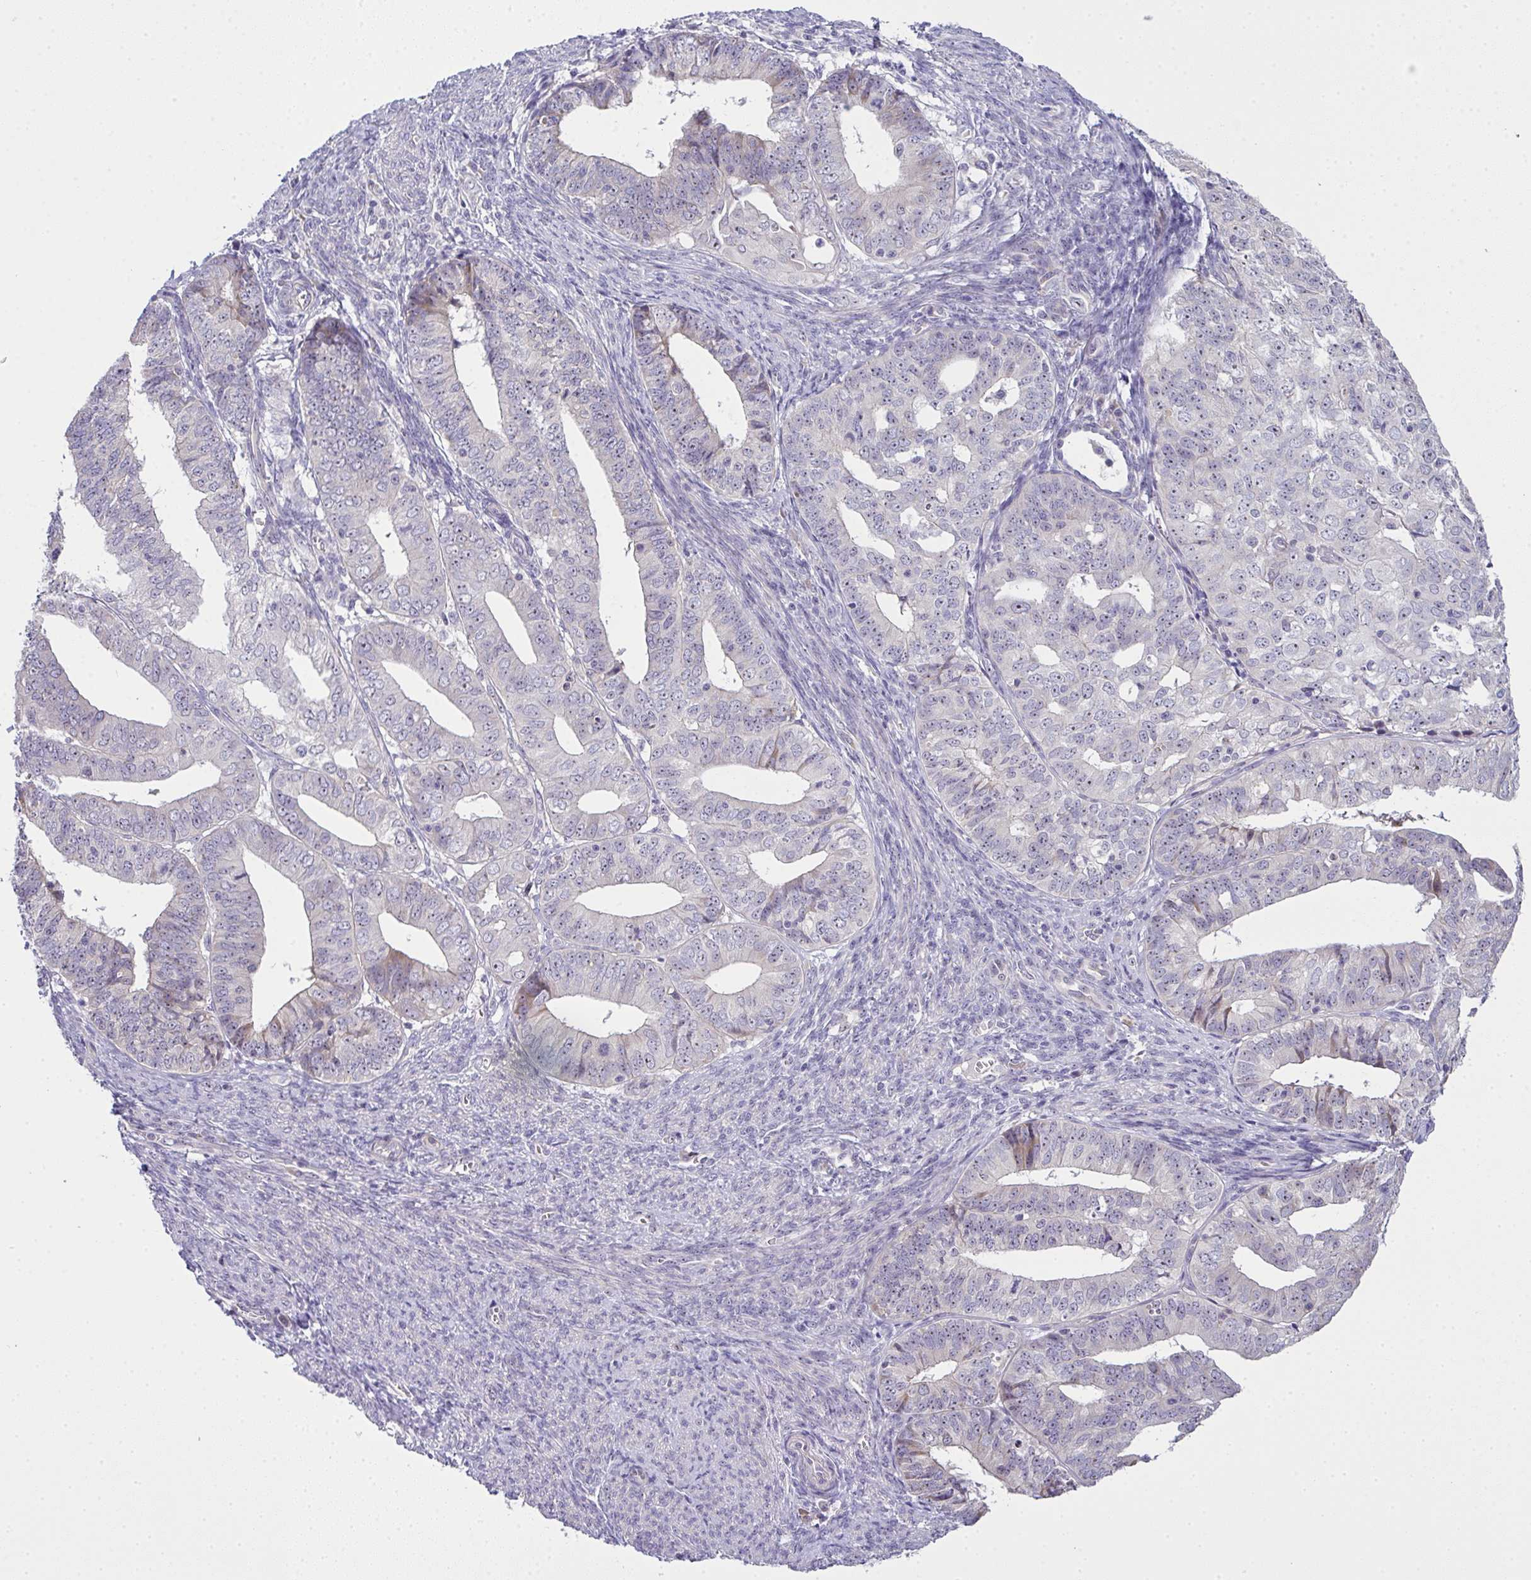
{"staining": {"intensity": "negative", "quantity": "none", "location": "none"}, "tissue": "endometrial cancer", "cell_type": "Tumor cells", "image_type": "cancer", "snomed": [{"axis": "morphology", "description": "Adenocarcinoma, NOS"}, {"axis": "topography", "description": "Endometrium"}], "caption": "Photomicrograph shows no protein positivity in tumor cells of endometrial cancer (adenocarcinoma) tissue.", "gene": "NT5C1A", "patient": {"sex": "female", "age": 56}}